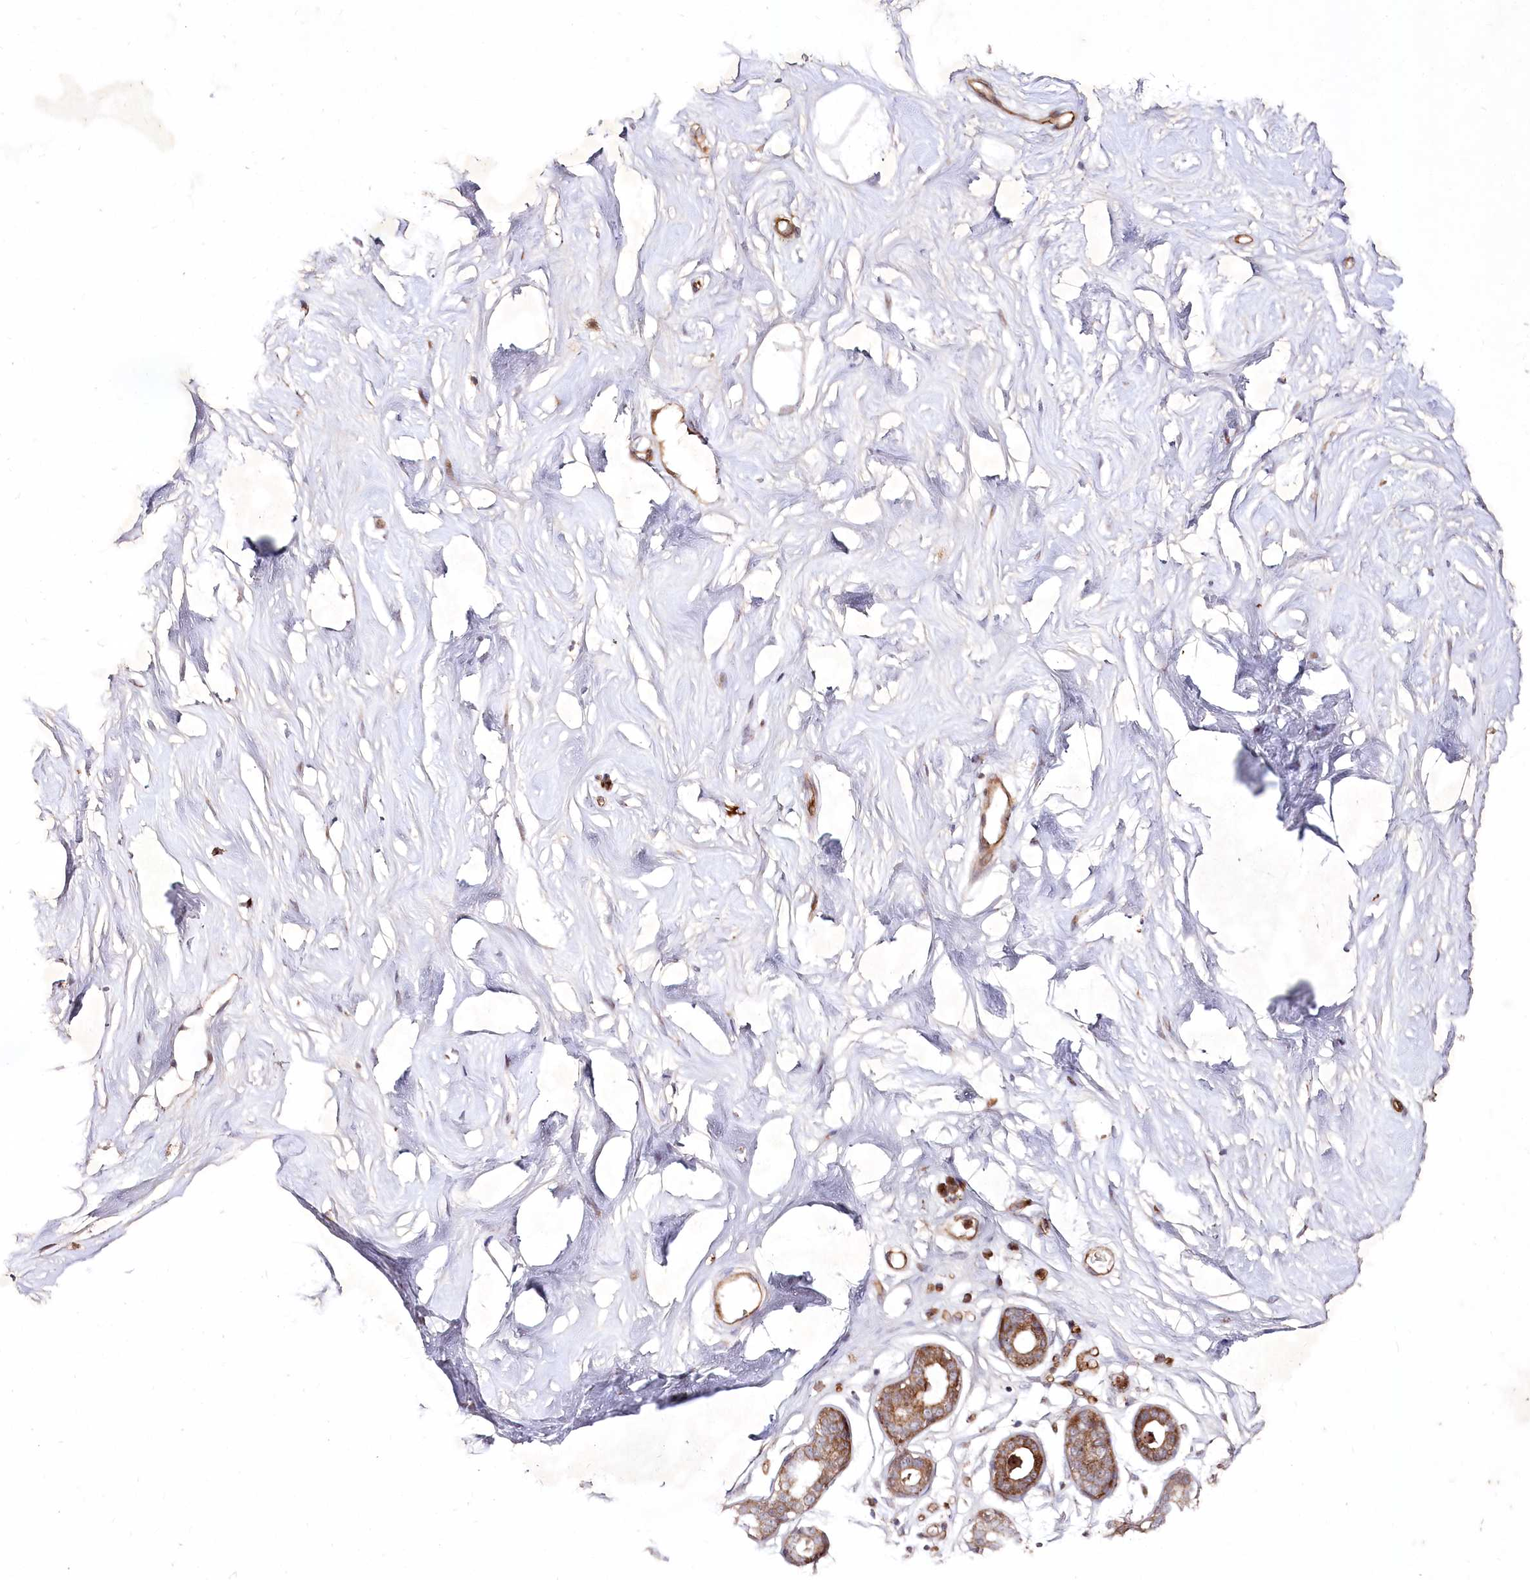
{"staining": {"intensity": "negative", "quantity": "none", "location": "none"}, "tissue": "breast", "cell_type": "Adipocytes", "image_type": "normal", "snomed": [{"axis": "morphology", "description": "Normal tissue, NOS"}, {"axis": "morphology", "description": "Adenoma, NOS"}, {"axis": "topography", "description": "Breast"}], "caption": "A photomicrograph of breast stained for a protein reveals no brown staining in adipocytes.", "gene": "PSTK", "patient": {"sex": "female", "age": 23}}